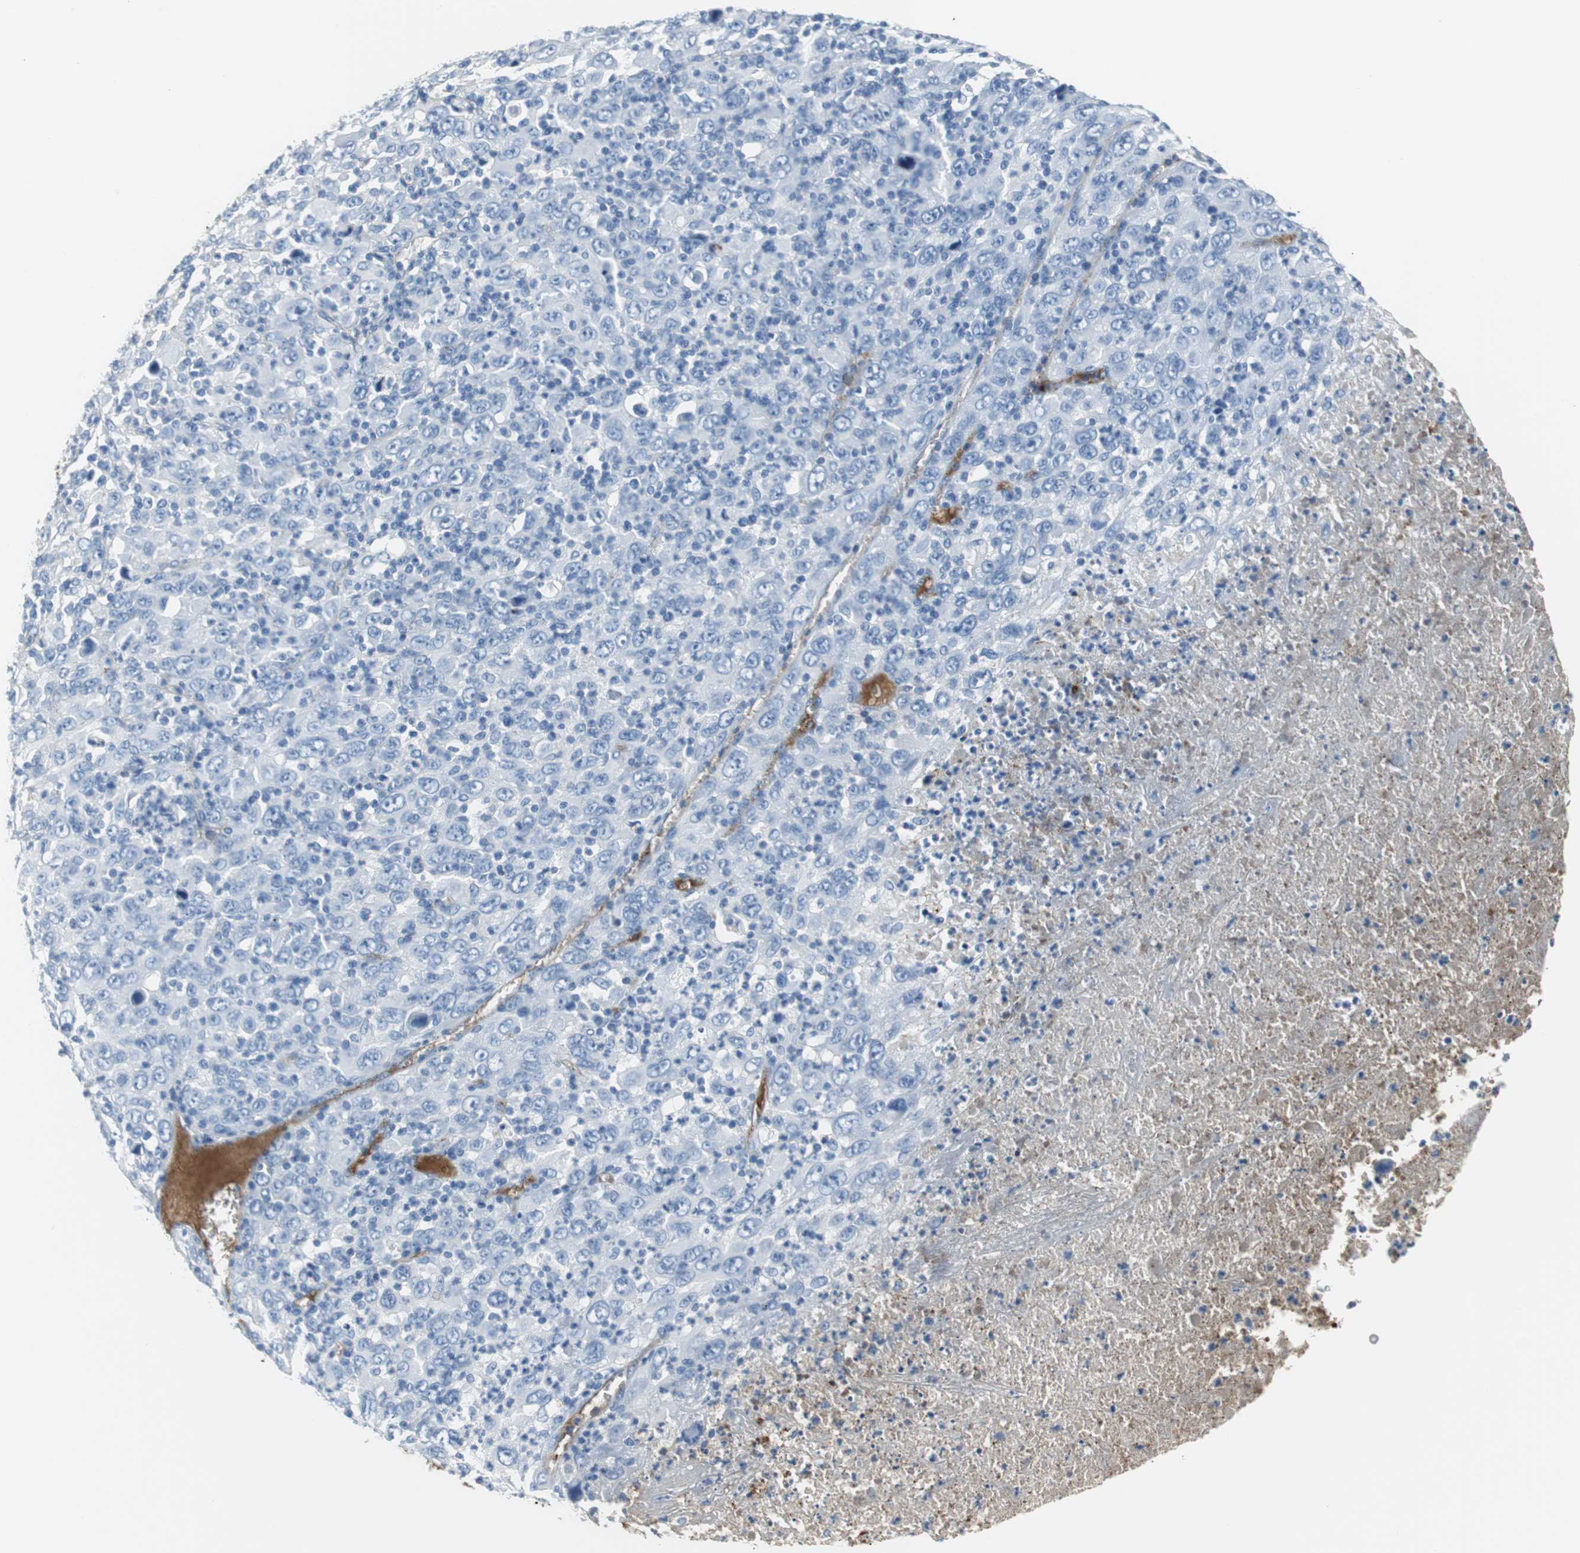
{"staining": {"intensity": "negative", "quantity": "none", "location": "none"}, "tissue": "melanoma", "cell_type": "Tumor cells", "image_type": "cancer", "snomed": [{"axis": "morphology", "description": "Malignant melanoma, Metastatic site"}, {"axis": "topography", "description": "Skin"}], "caption": "DAB immunohistochemical staining of melanoma displays no significant positivity in tumor cells.", "gene": "APCS", "patient": {"sex": "female", "age": 56}}